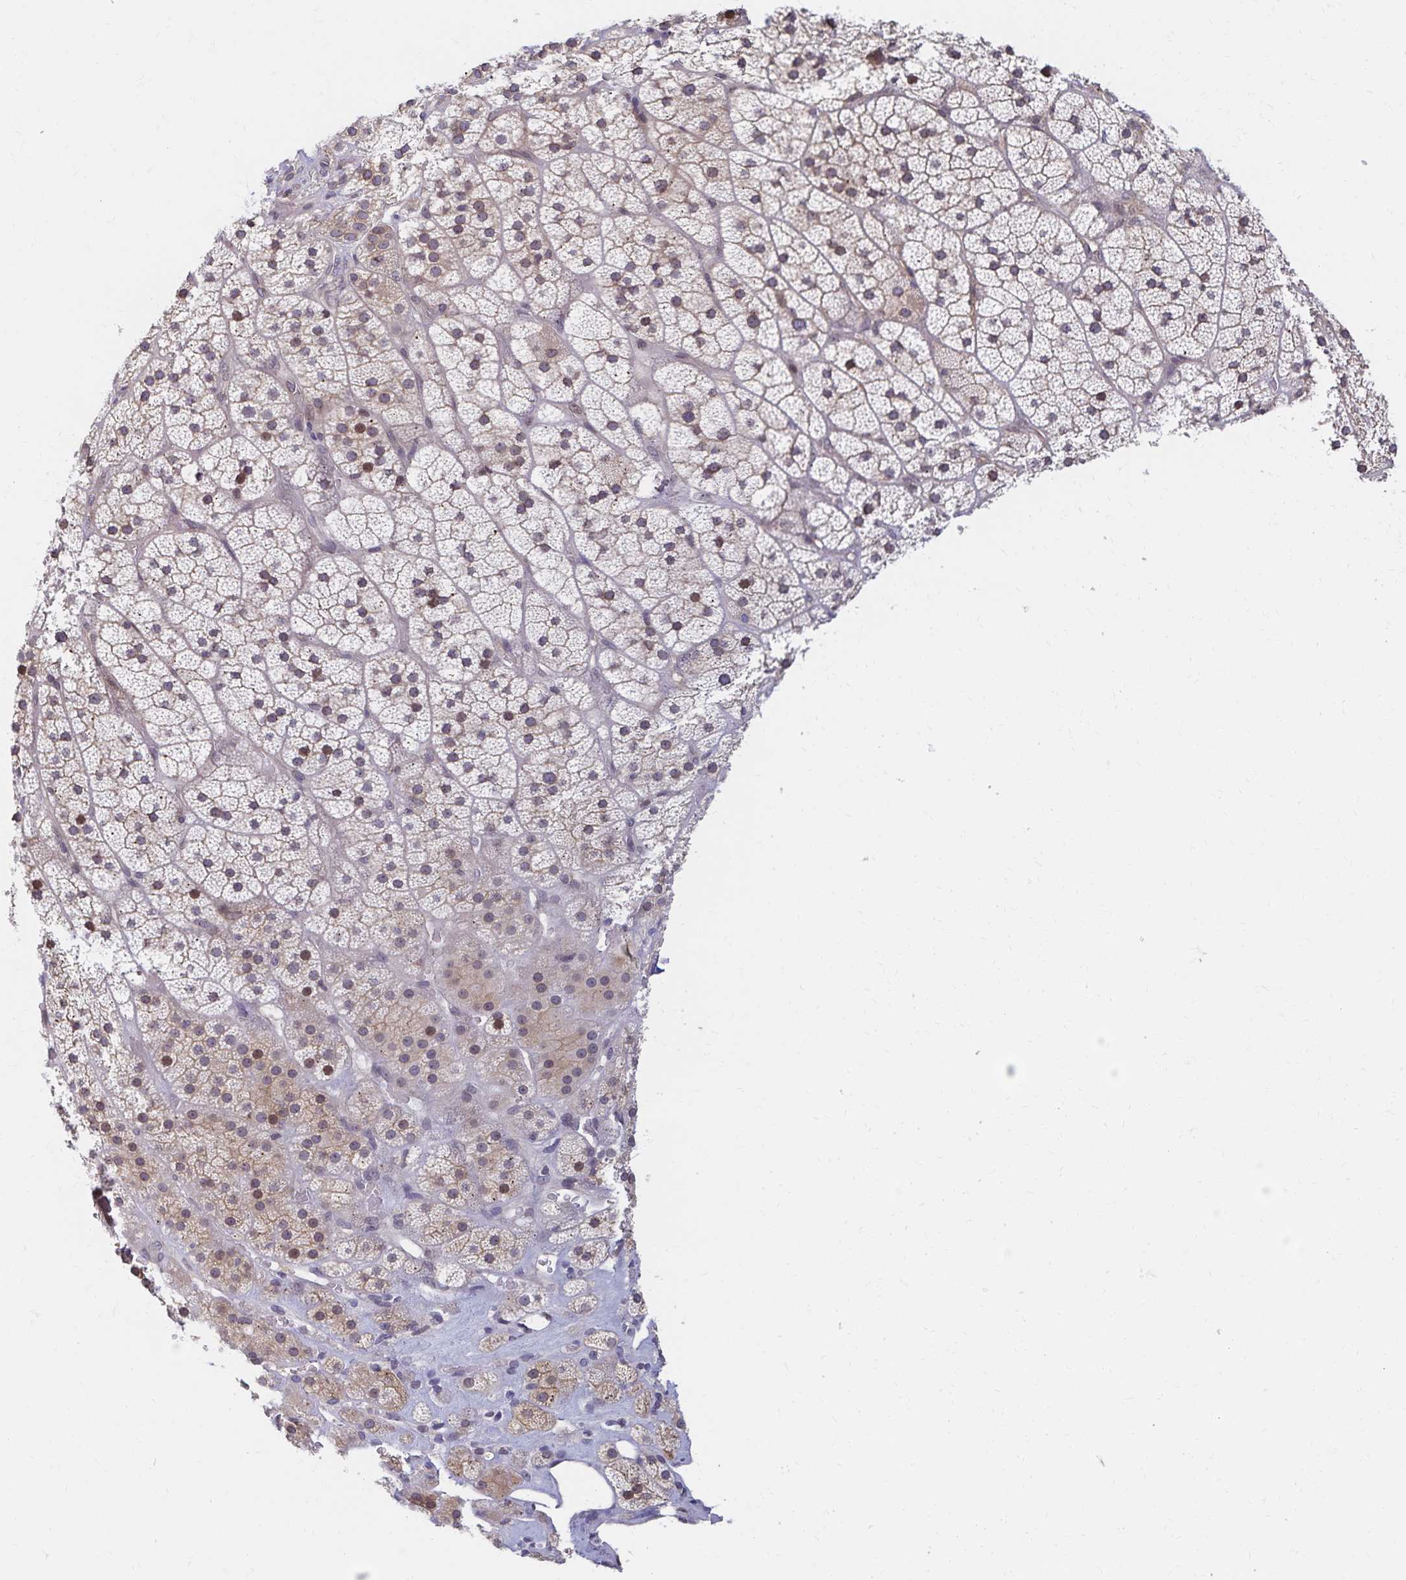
{"staining": {"intensity": "moderate", "quantity": "<25%", "location": "cytoplasmic/membranous,nuclear"}, "tissue": "adrenal gland", "cell_type": "Glandular cells", "image_type": "normal", "snomed": [{"axis": "morphology", "description": "Normal tissue, NOS"}, {"axis": "topography", "description": "Adrenal gland"}], "caption": "This photomicrograph exhibits normal adrenal gland stained with immunohistochemistry to label a protein in brown. The cytoplasmic/membranous,nuclear of glandular cells show moderate positivity for the protein. Nuclei are counter-stained blue.", "gene": "RAB9B", "patient": {"sex": "male", "age": 57}}